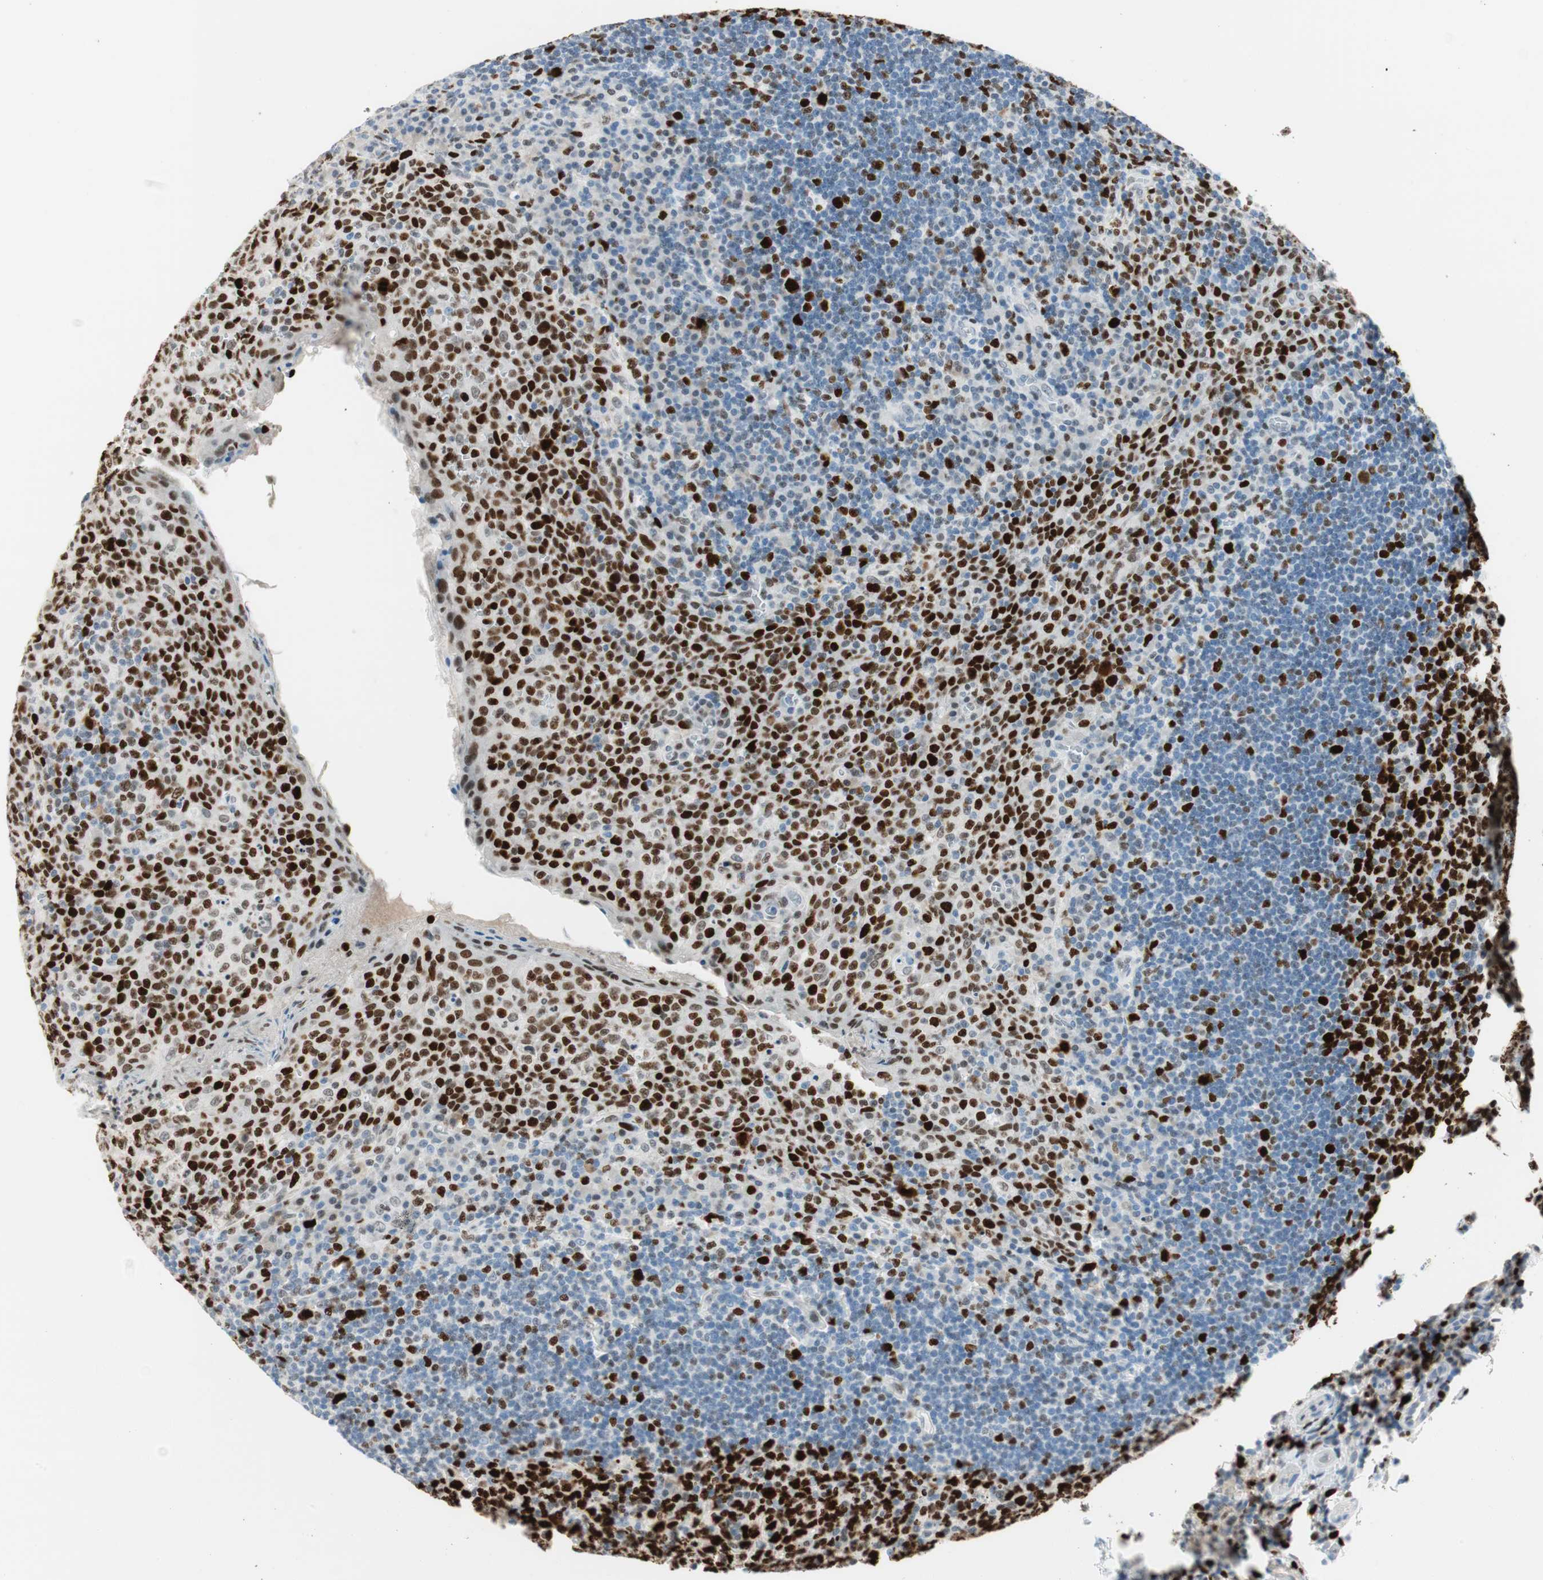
{"staining": {"intensity": "strong", "quantity": ">75%", "location": "nuclear"}, "tissue": "tonsil", "cell_type": "Germinal center cells", "image_type": "normal", "snomed": [{"axis": "morphology", "description": "Normal tissue, NOS"}, {"axis": "topography", "description": "Tonsil"}], "caption": "Protein staining by immunohistochemistry shows strong nuclear positivity in approximately >75% of germinal center cells in unremarkable tonsil. (brown staining indicates protein expression, while blue staining denotes nuclei).", "gene": "EZH2", "patient": {"sex": "male", "age": 17}}